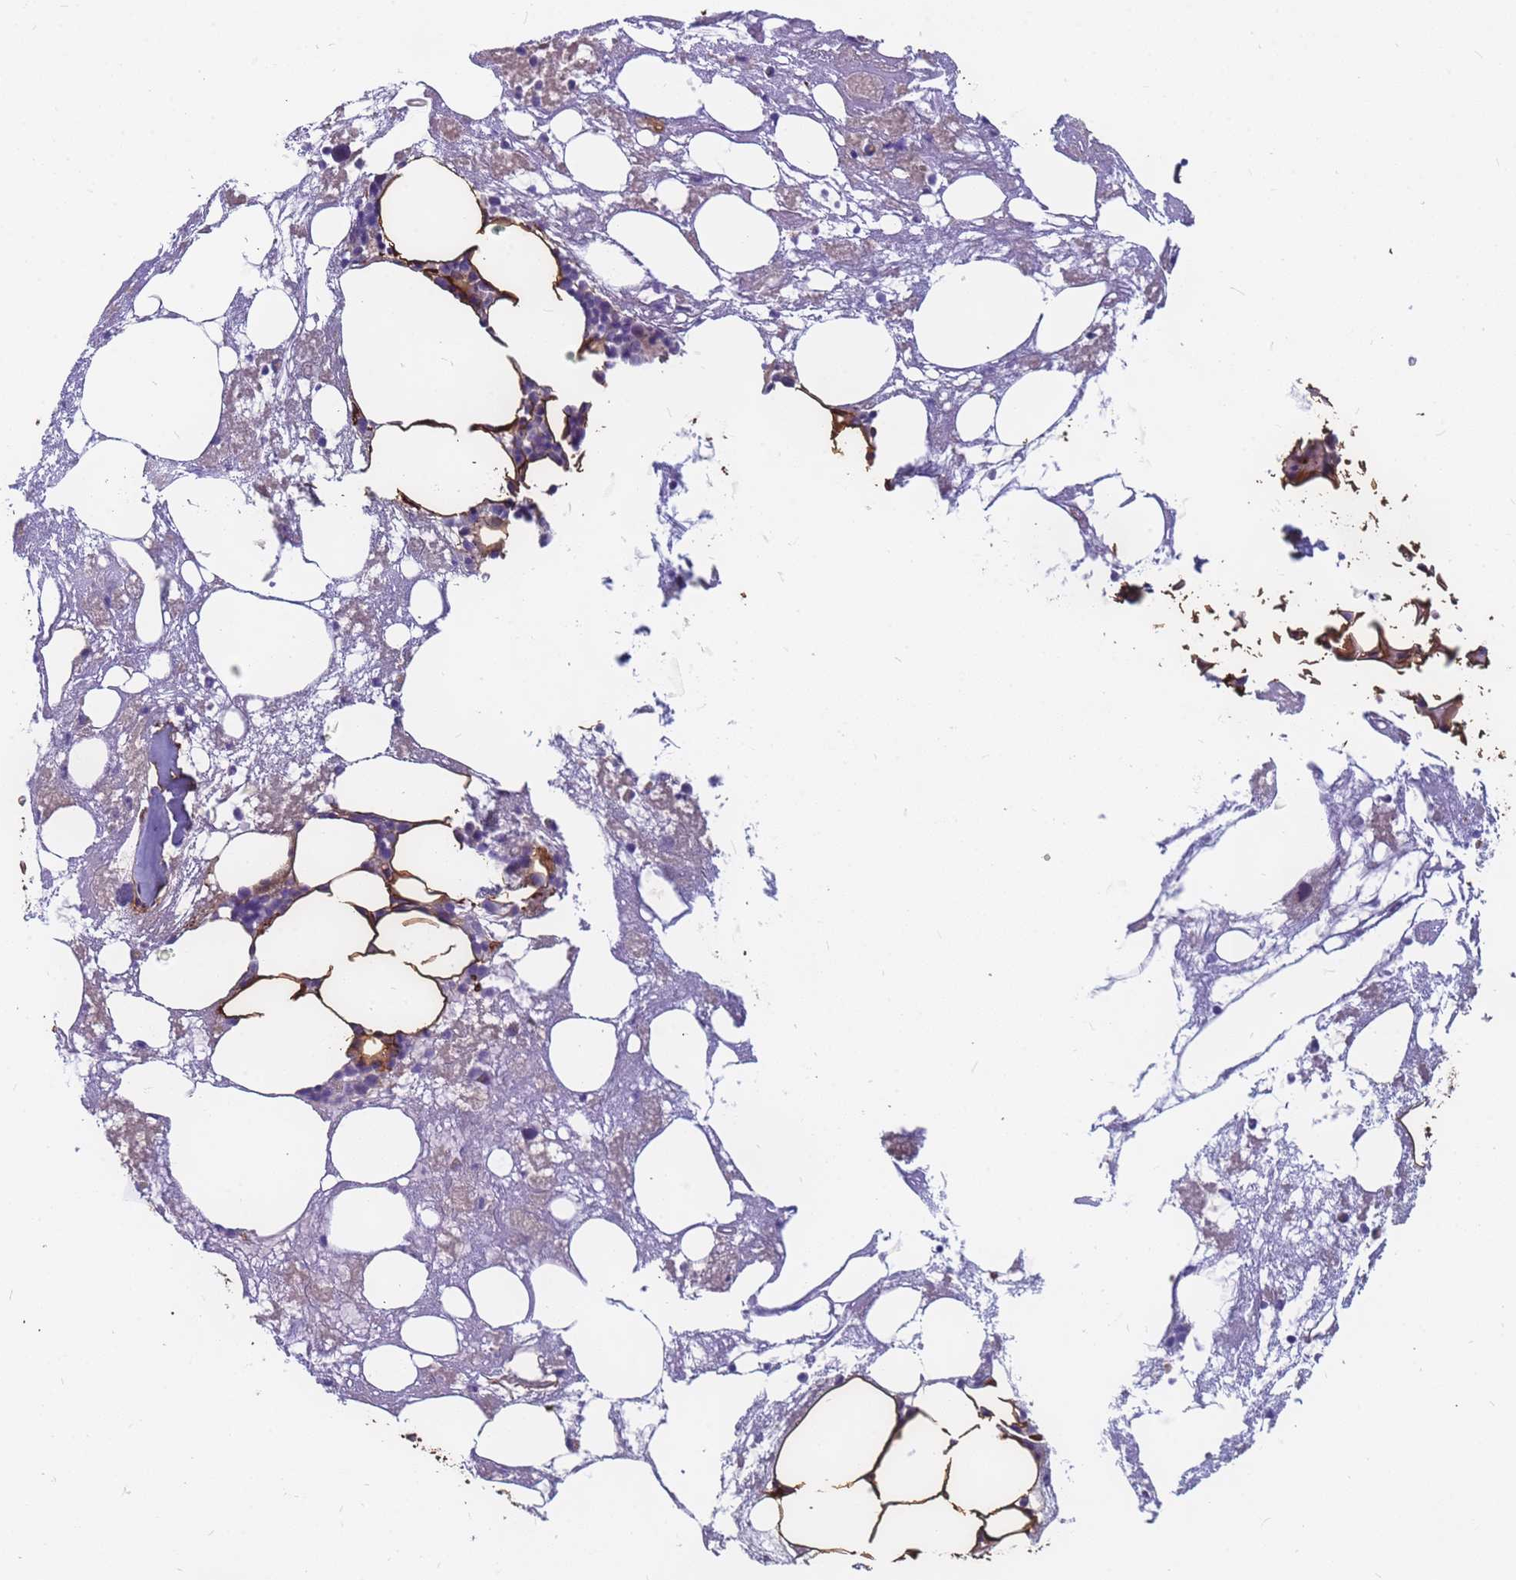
{"staining": {"intensity": "moderate", "quantity": "<25%", "location": "cytoplasmic/membranous"}, "tissue": "bone marrow", "cell_type": "Hematopoietic cells", "image_type": "normal", "snomed": [{"axis": "morphology", "description": "Normal tissue, NOS"}, {"axis": "topography", "description": "Bone marrow"}], "caption": "Immunohistochemical staining of benign human bone marrow displays low levels of moderate cytoplasmic/membranous expression in about <25% of hematopoietic cells.", "gene": "EHD2", "patient": {"sex": "male", "age": 78}}